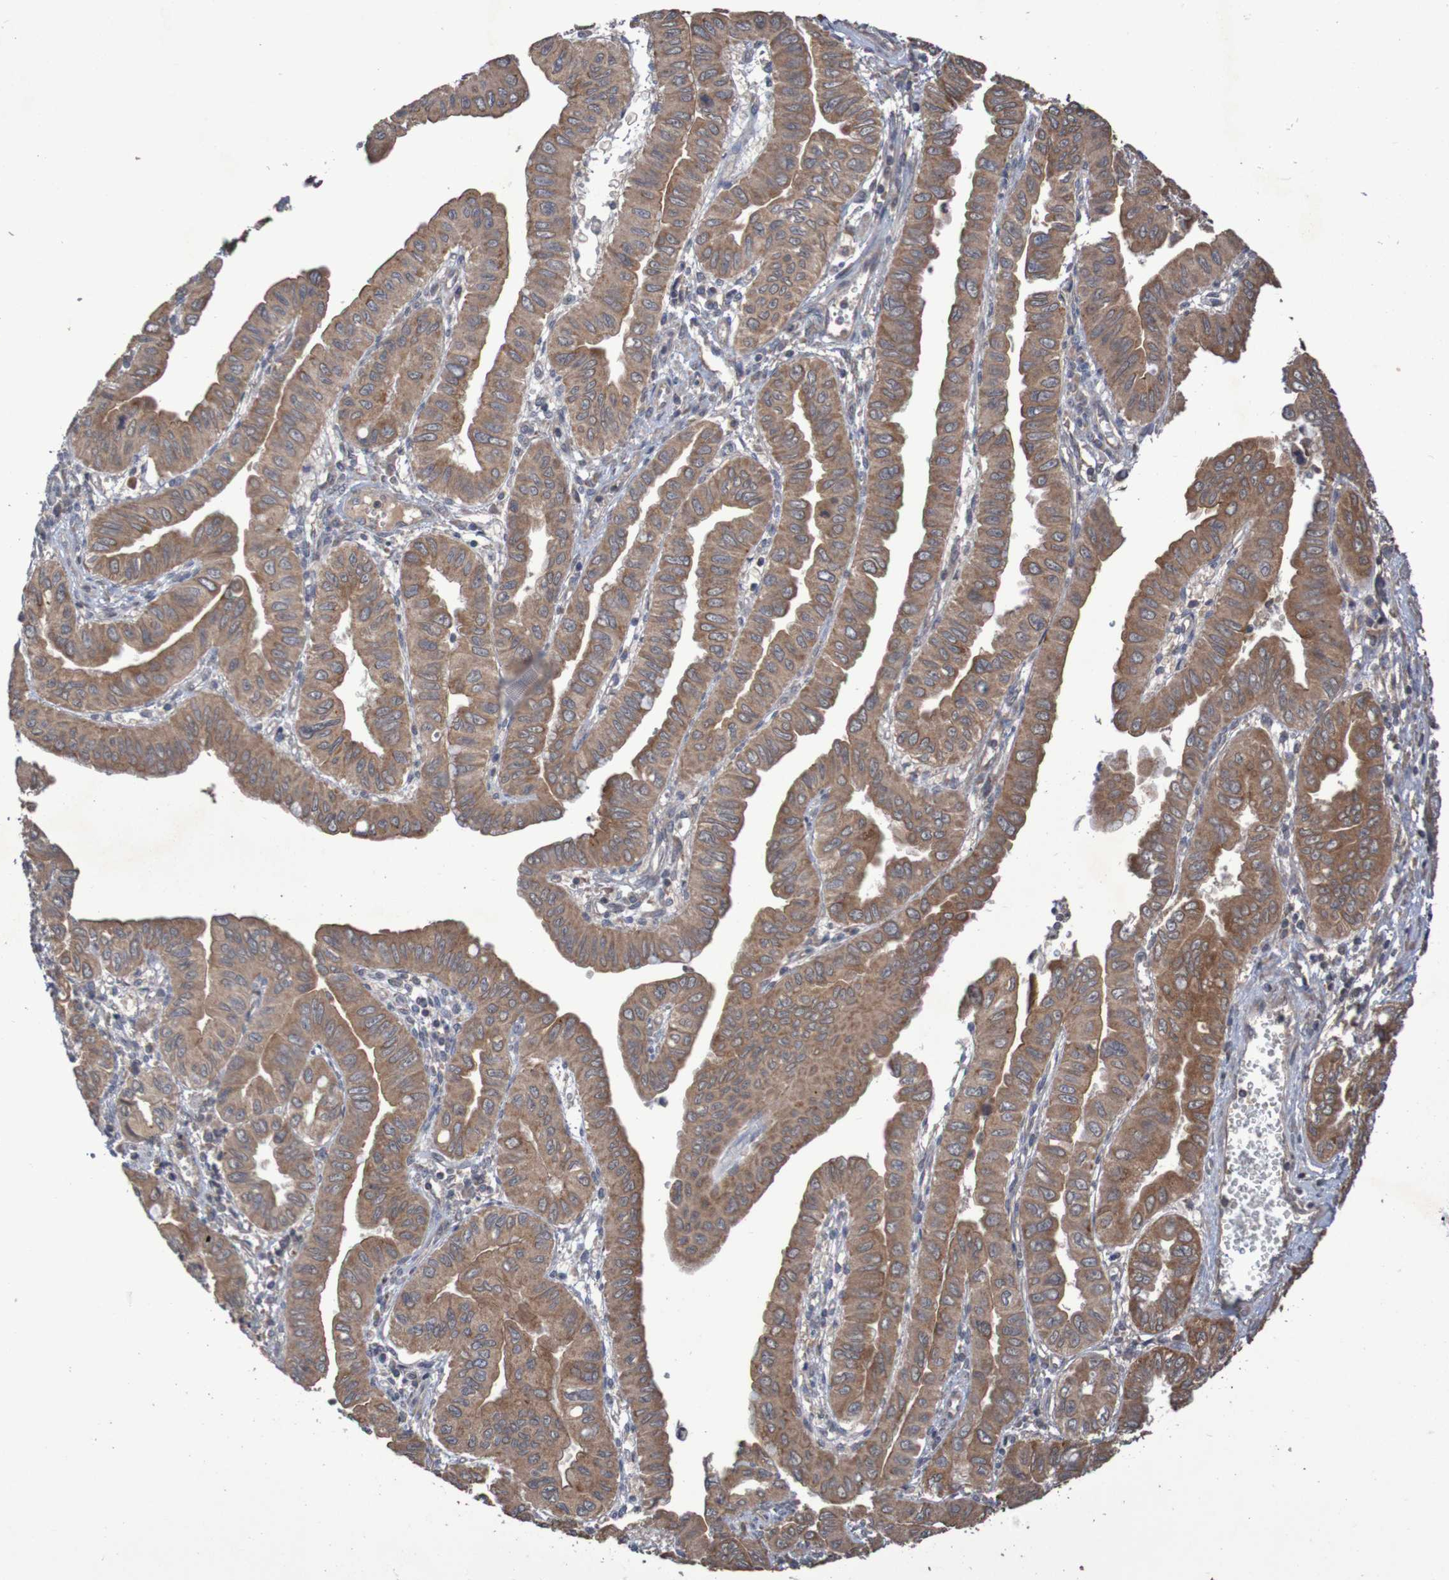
{"staining": {"intensity": "moderate", "quantity": ">75%", "location": "cytoplasmic/membranous"}, "tissue": "pancreatic cancer", "cell_type": "Tumor cells", "image_type": "cancer", "snomed": [{"axis": "morphology", "description": "Normal tissue, NOS"}, {"axis": "topography", "description": "Lymph node"}], "caption": "High-magnification brightfield microscopy of pancreatic cancer stained with DAB (3,3'-diaminobenzidine) (brown) and counterstained with hematoxylin (blue). tumor cells exhibit moderate cytoplasmic/membranous positivity is seen in about>75% of cells.", "gene": "PHYH", "patient": {"sex": "male", "age": 50}}